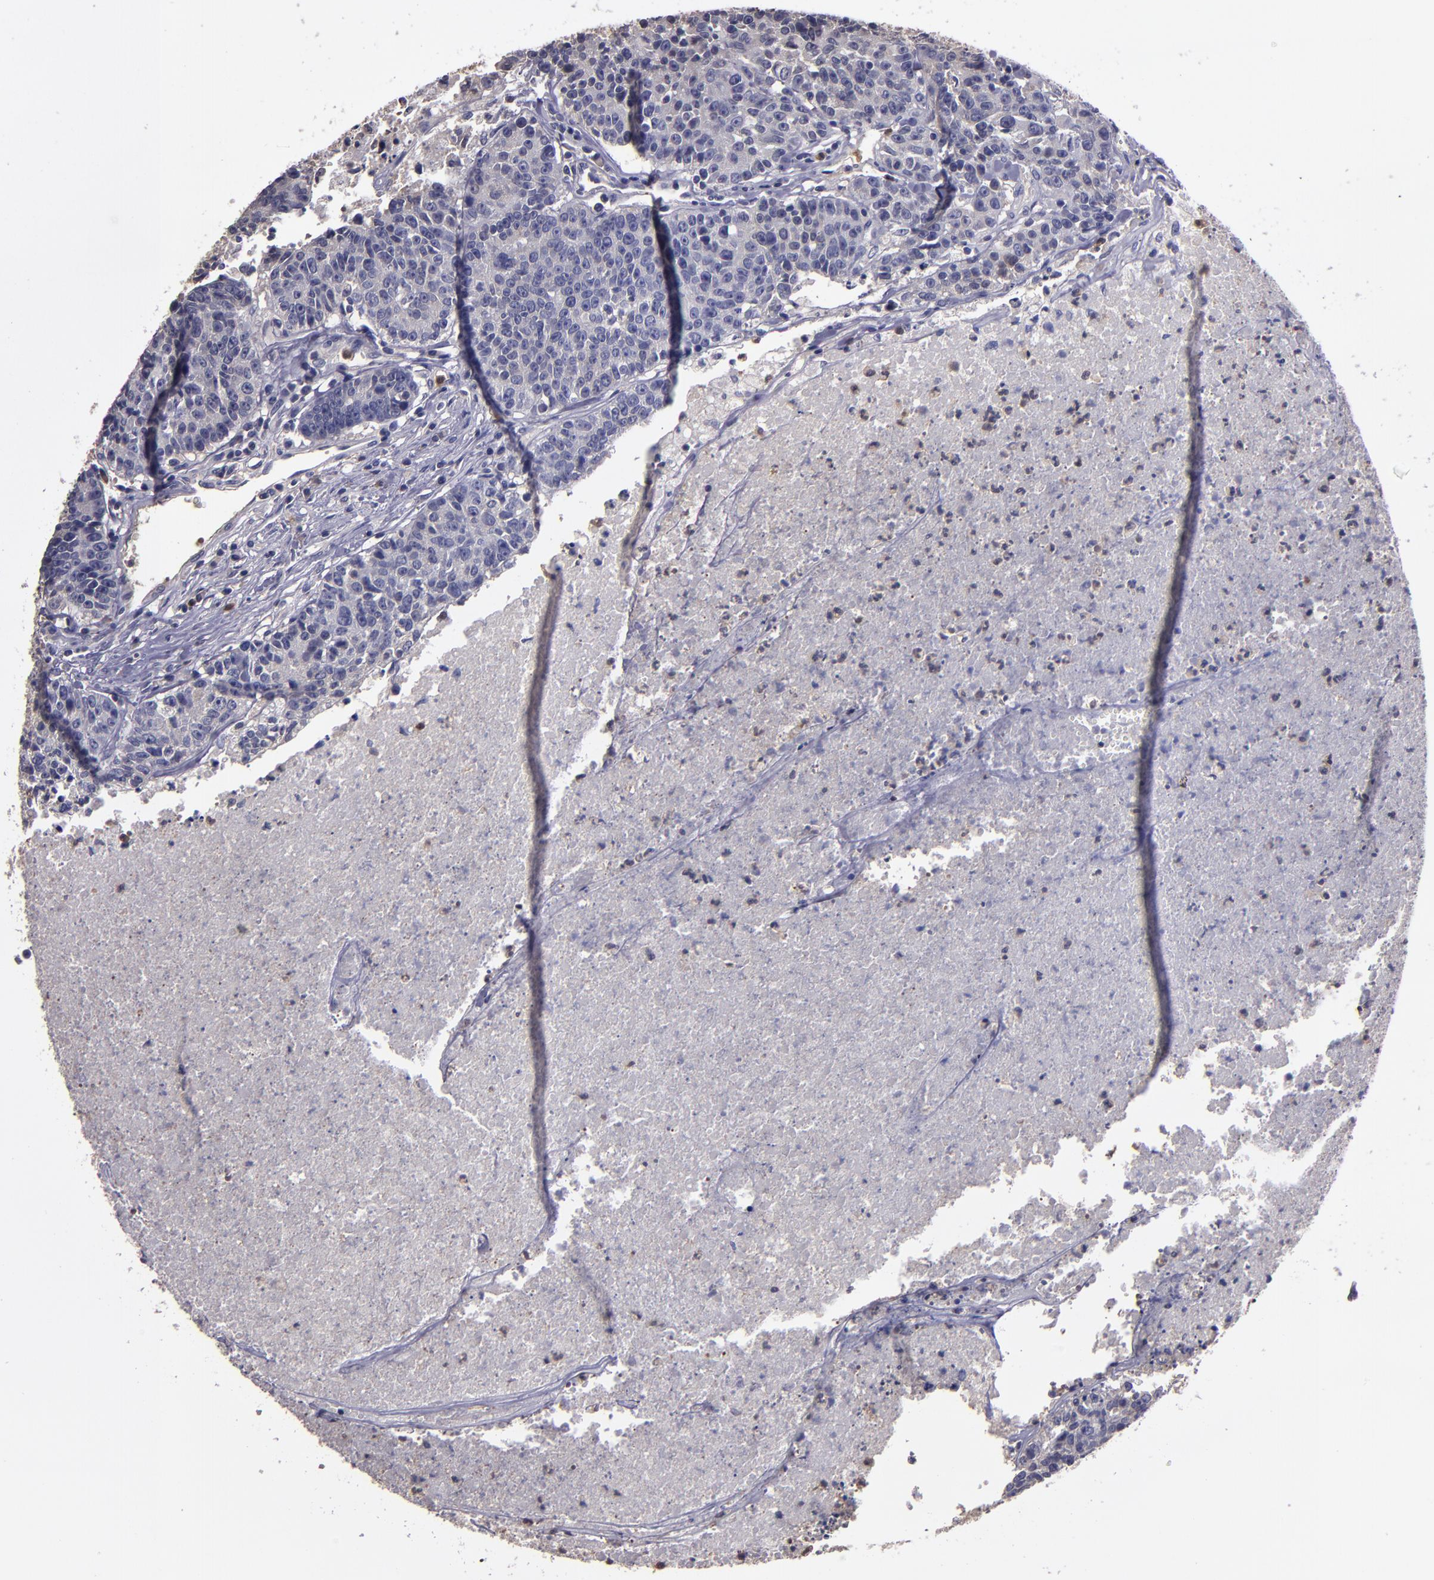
{"staining": {"intensity": "negative", "quantity": "none", "location": "none"}, "tissue": "colorectal cancer", "cell_type": "Tumor cells", "image_type": "cancer", "snomed": [{"axis": "morphology", "description": "Adenocarcinoma, NOS"}, {"axis": "topography", "description": "Colon"}], "caption": "A high-resolution histopathology image shows immunohistochemistry staining of colorectal adenocarcinoma, which displays no significant positivity in tumor cells.", "gene": "CARS1", "patient": {"sex": "female", "age": 53}}